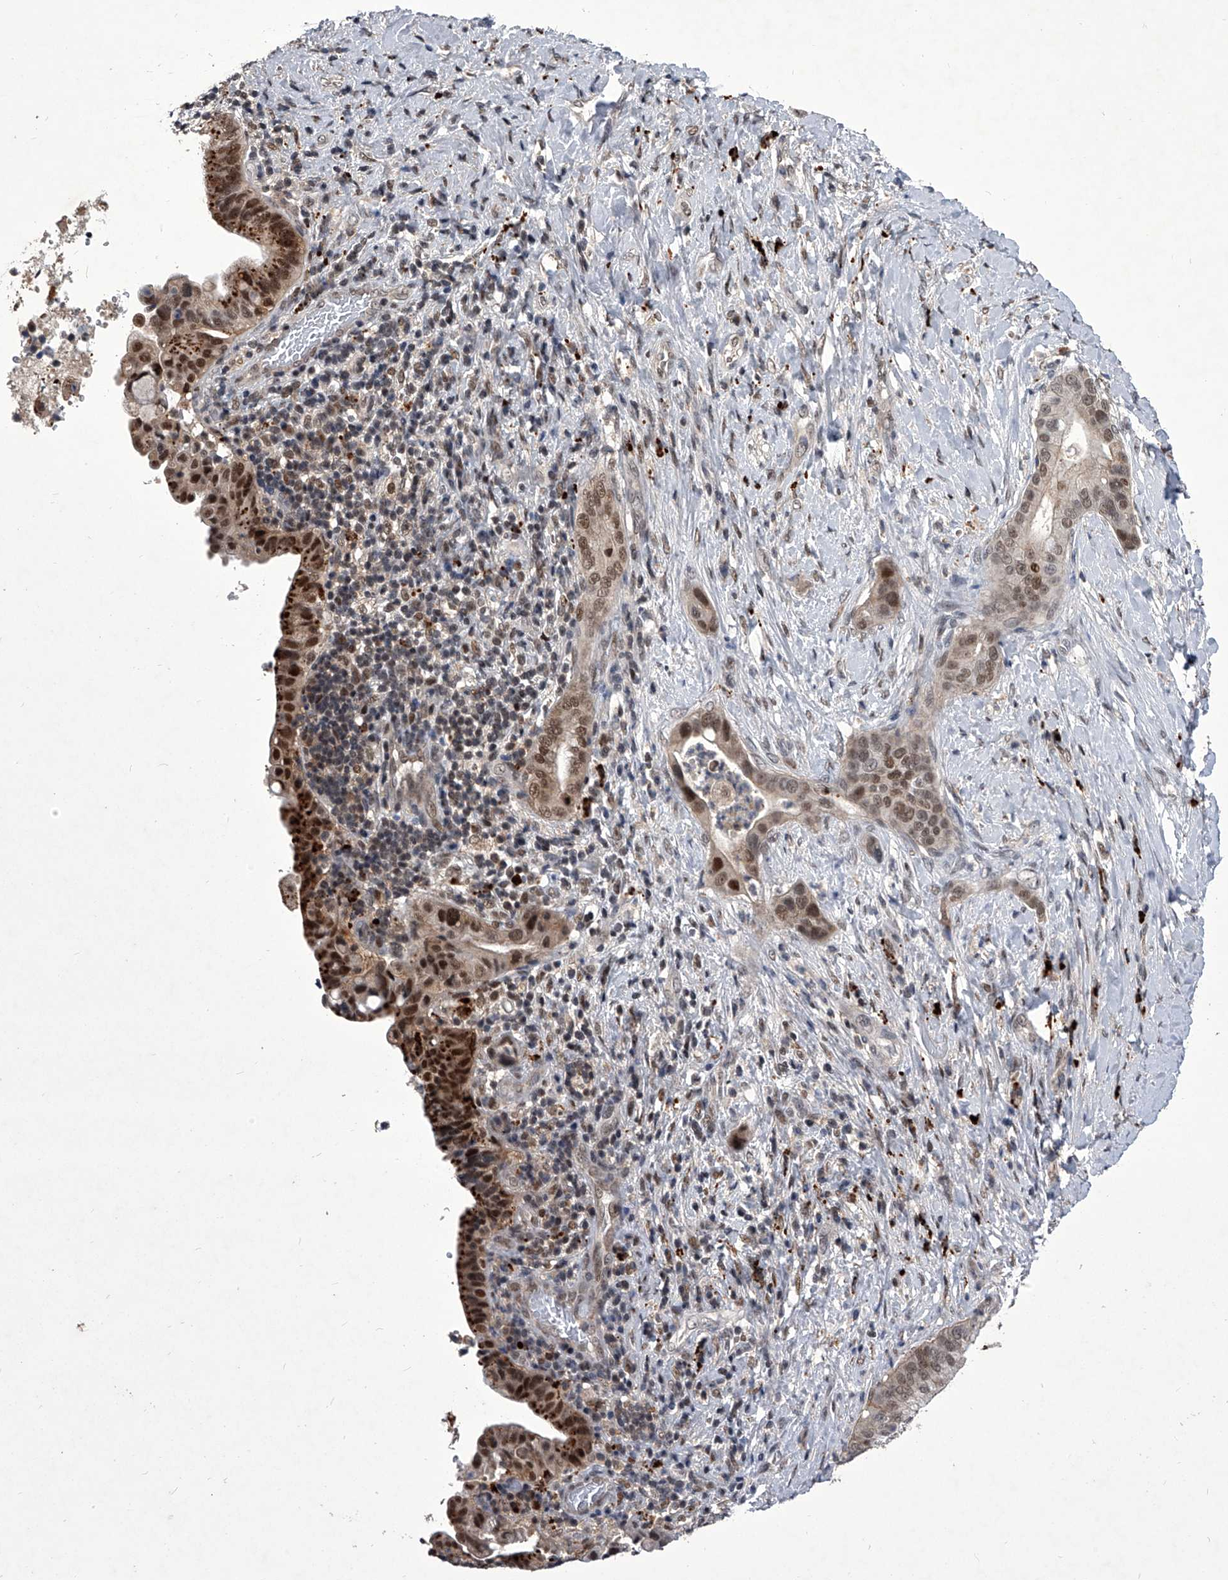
{"staining": {"intensity": "moderate", "quantity": "25%-75%", "location": "cytoplasmic/membranous,nuclear"}, "tissue": "liver cancer", "cell_type": "Tumor cells", "image_type": "cancer", "snomed": [{"axis": "morphology", "description": "Cholangiocarcinoma"}, {"axis": "topography", "description": "Liver"}], "caption": "A brown stain highlights moderate cytoplasmic/membranous and nuclear staining of a protein in human liver cancer tumor cells.", "gene": "CMTR1", "patient": {"sex": "female", "age": 54}}